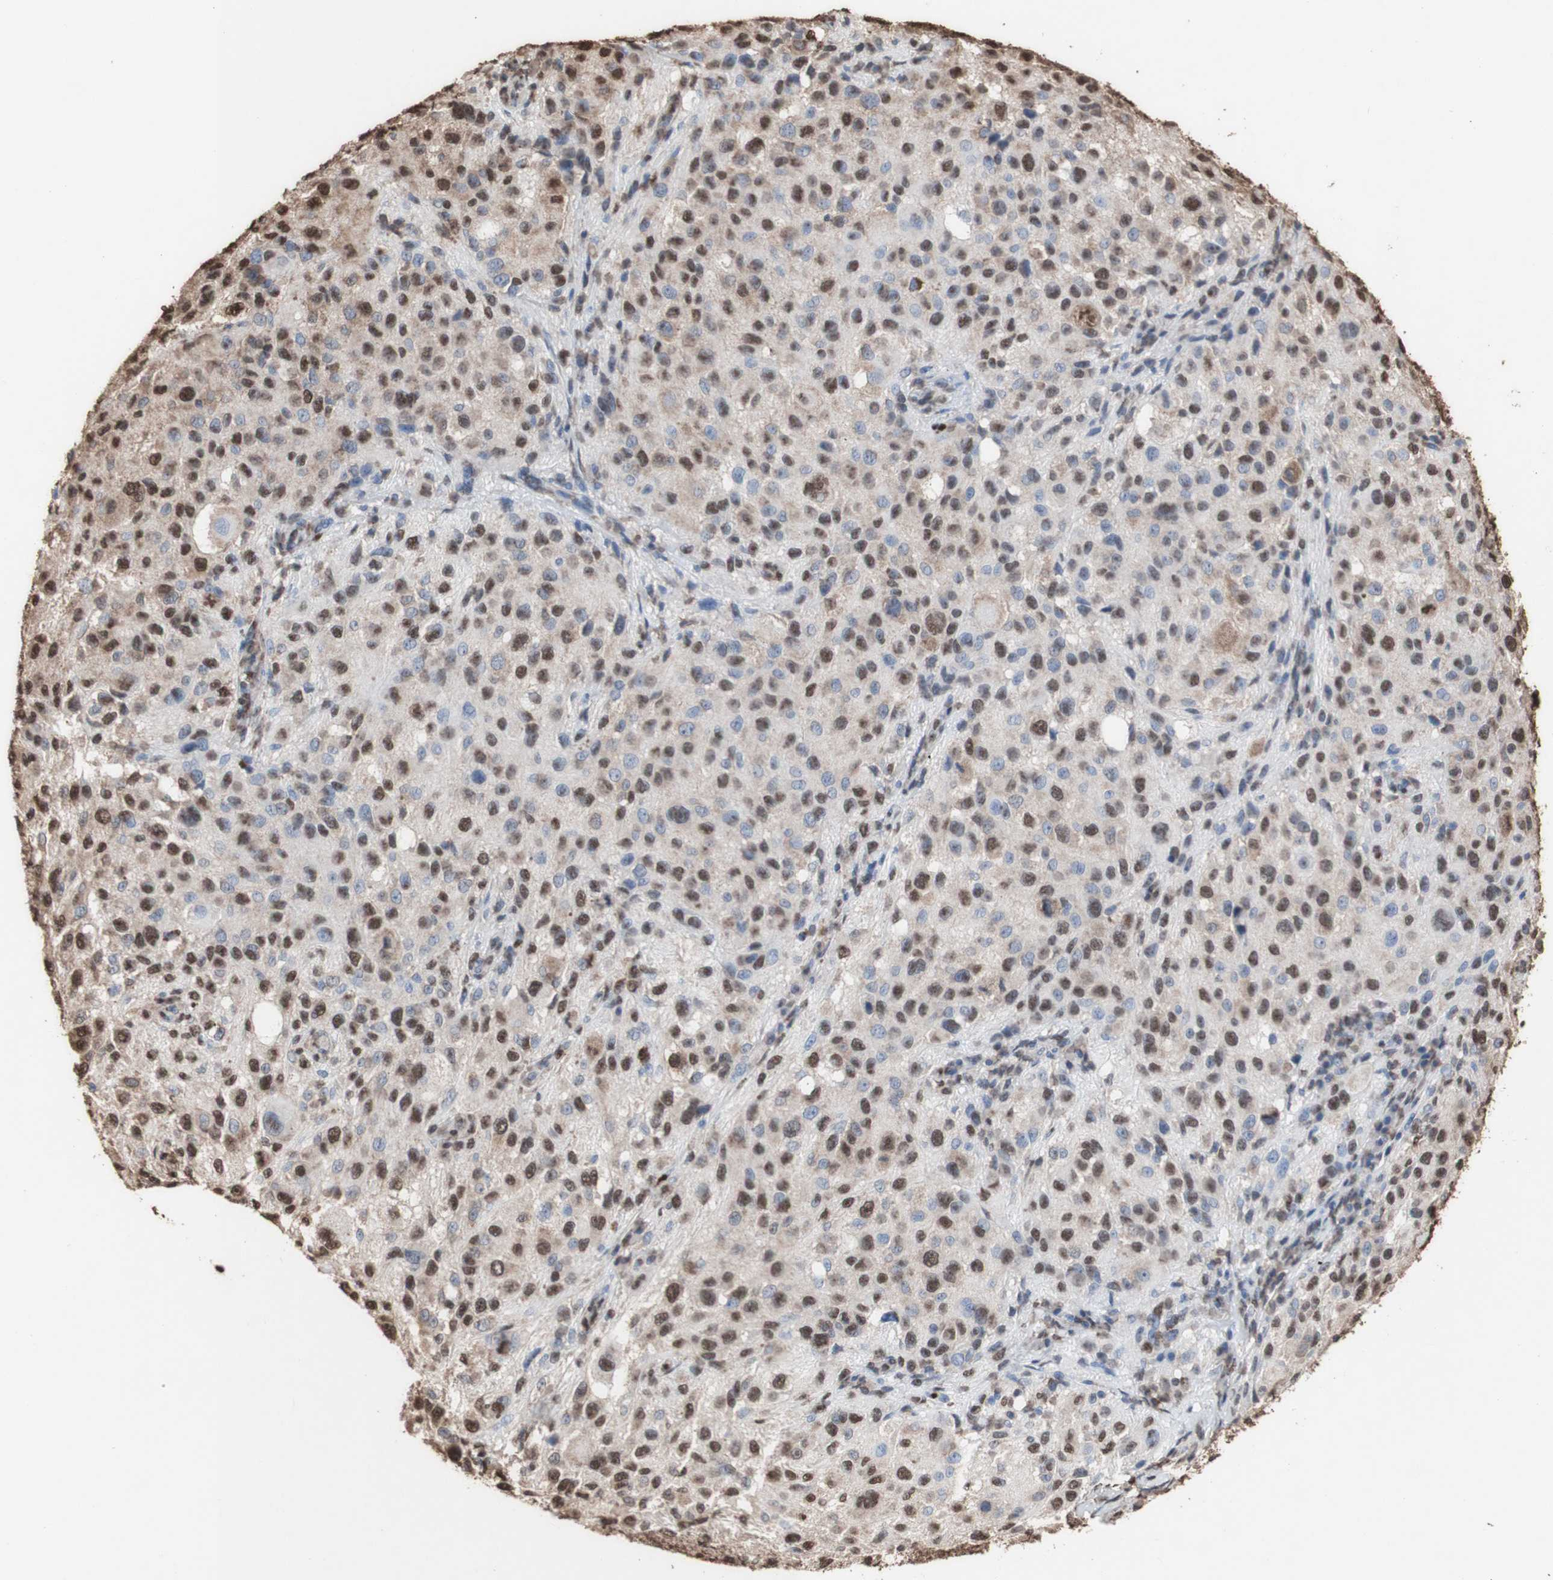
{"staining": {"intensity": "strong", "quantity": "25%-75%", "location": "cytoplasmic/membranous,nuclear"}, "tissue": "melanoma", "cell_type": "Tumor cells", "image_type": "cancer", "snomed": [{"axis": "morphology", "description": "Necrosis, NOS"}, {"axis": "morphology", "description": "Malignant melanoma, NOS"}, {"axis": "topography", "description": "Skin"}], "caption": "DAB (3,3'-diaminobenzidine) immunohistochemical staining of malignant melanoma exhibits strong cytoplasmic/membranous and nuclear protein staining in approximately 25%-75% of tumor cells.", "gene": "PIDD1", "patient": {"sex": "female", "age": 87}}